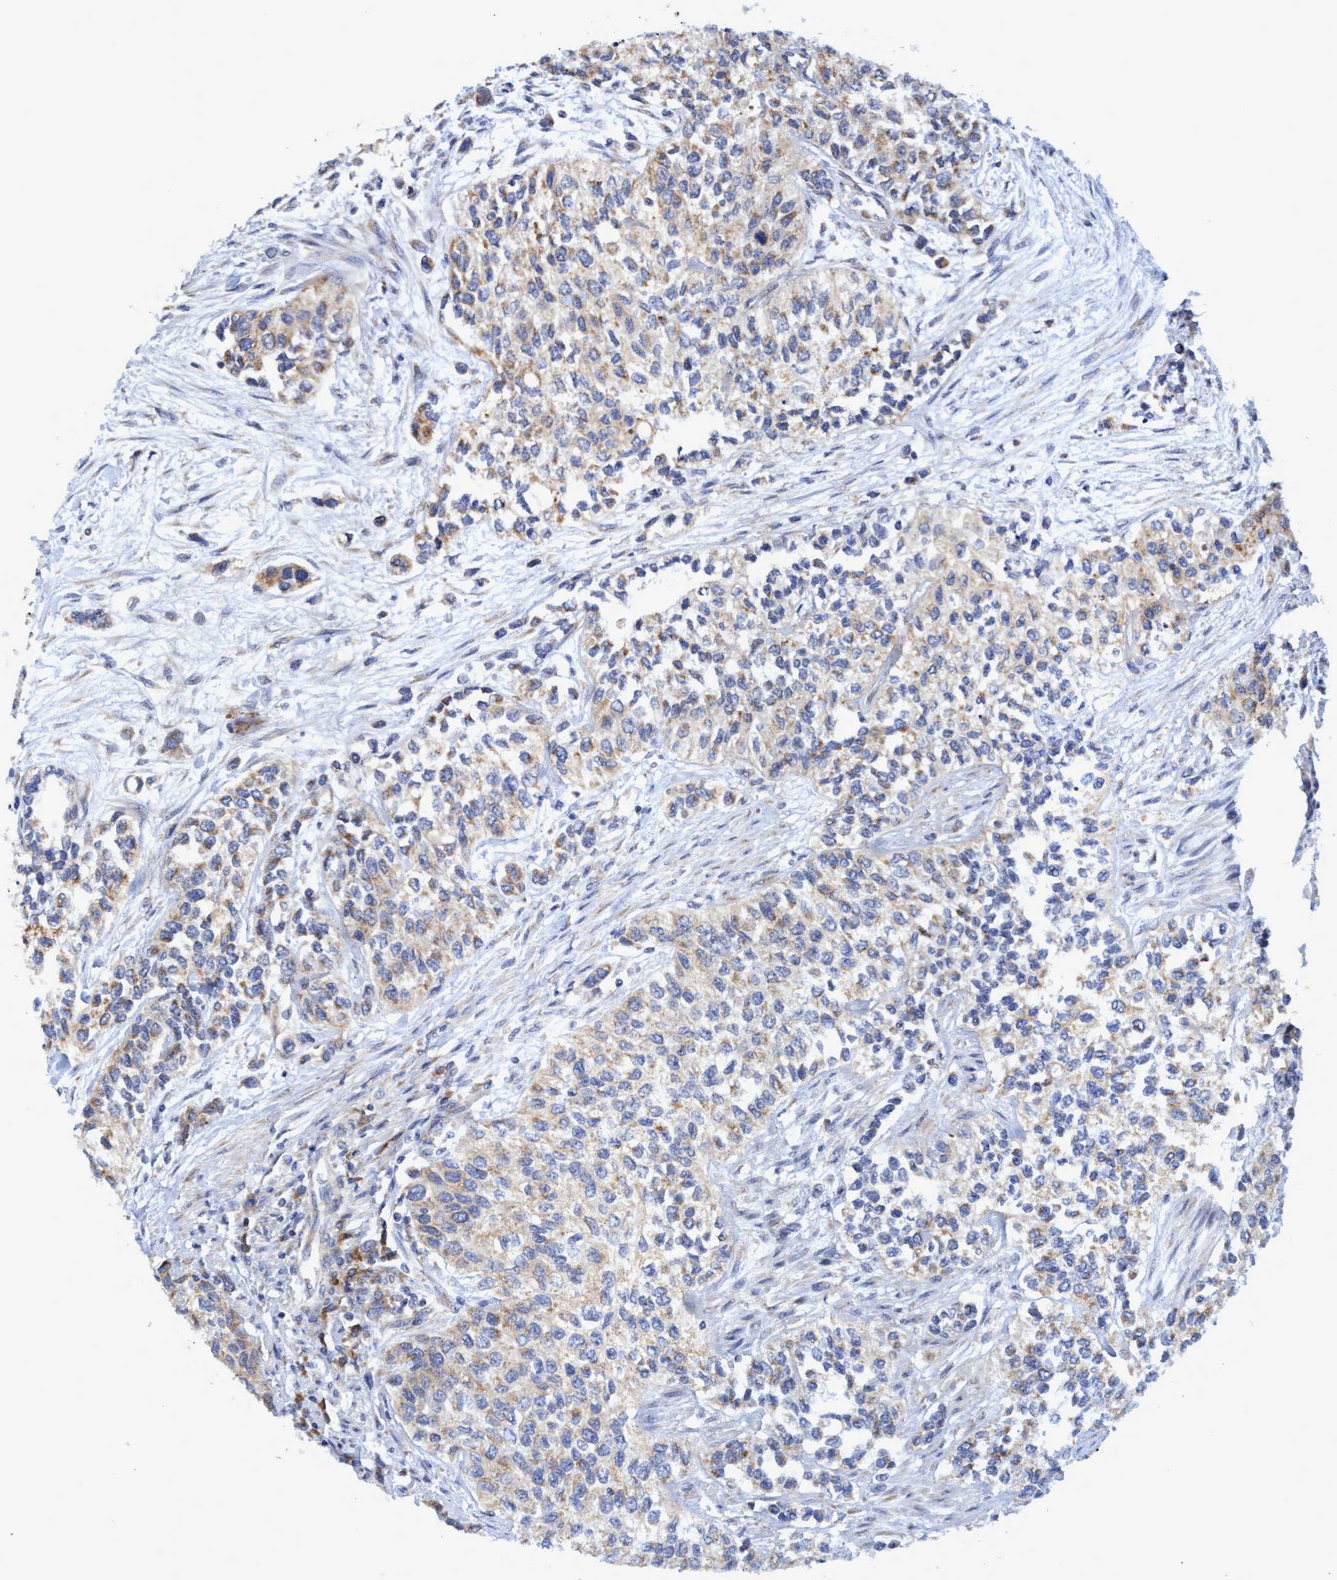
{"staining": {"intensity": "weak", "quantity": ">75%", "location": "cytoplasmic/membranous"}, "tissue": "urothelial cancer", "cell_type": "Tumor cells", "image_type": "cancer", "snomed": [{"axis": "morphology", "description": "Urothelial carcinoma, High grade"}, {"axis": "topography", "description": "Urinary bladder"}], "caption": "A brown stain labels weak cytoplasmic/membranous positivity of a protein in human high-grade urothelial carcinoma tumor cells.", "gene": "NAT16", "patient": {"sex": "female", "age": 56}}